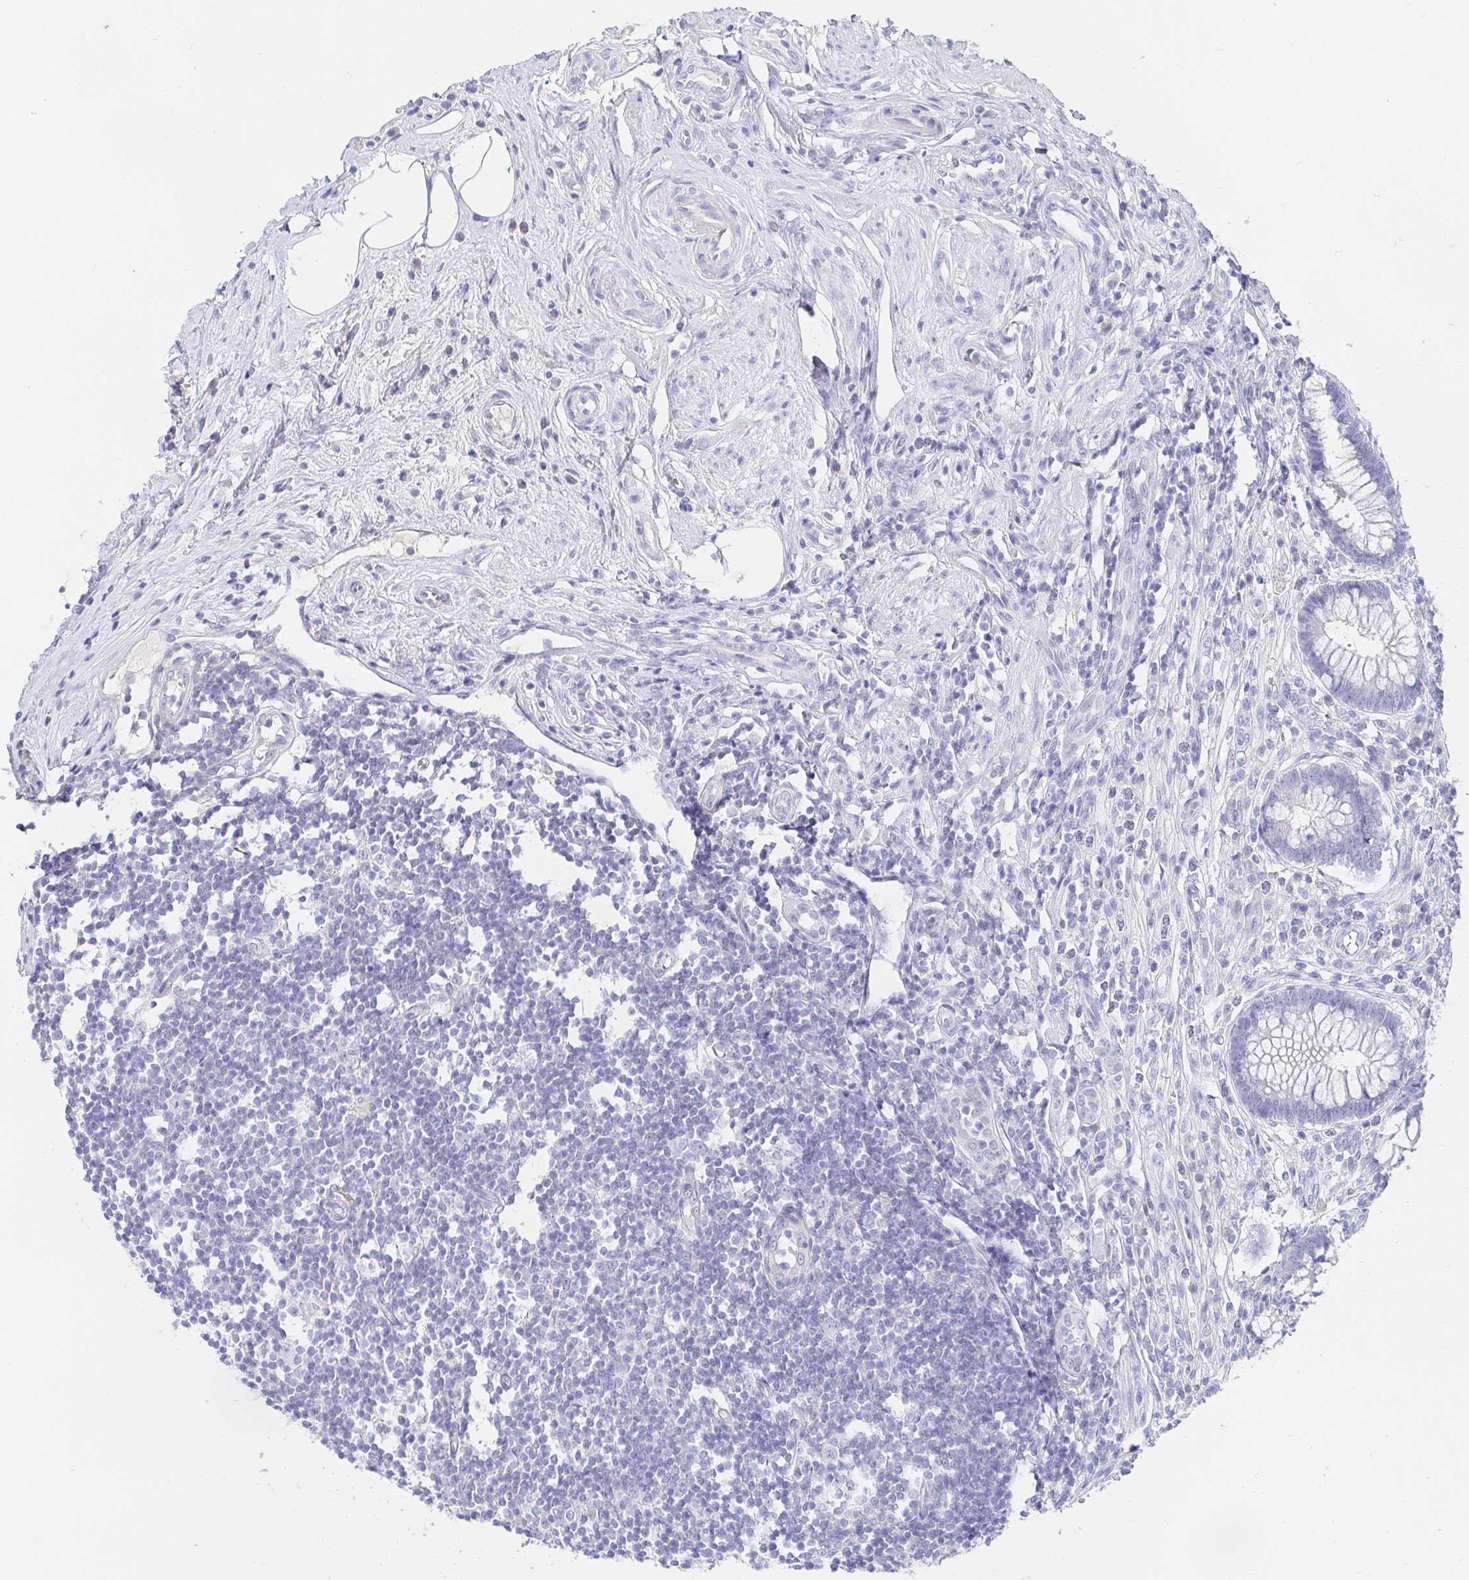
{"staining": {"intensity": "negative", "quantity": "none", "location": "none"}, "tissue": "appendix", "cell_type": "Glandular cells", "image_type": "normal", "snomed": [{"axis": "morphology", "description": "Normal tissue, NOS"}, {"axis": "topography", "description": "Appendix"}], "caption": "Photomicrograph shows no protein expression in glandular cells of normal appendix.", "gene": "PDE6B", "patient": {"sex": "female", "age": 56}}